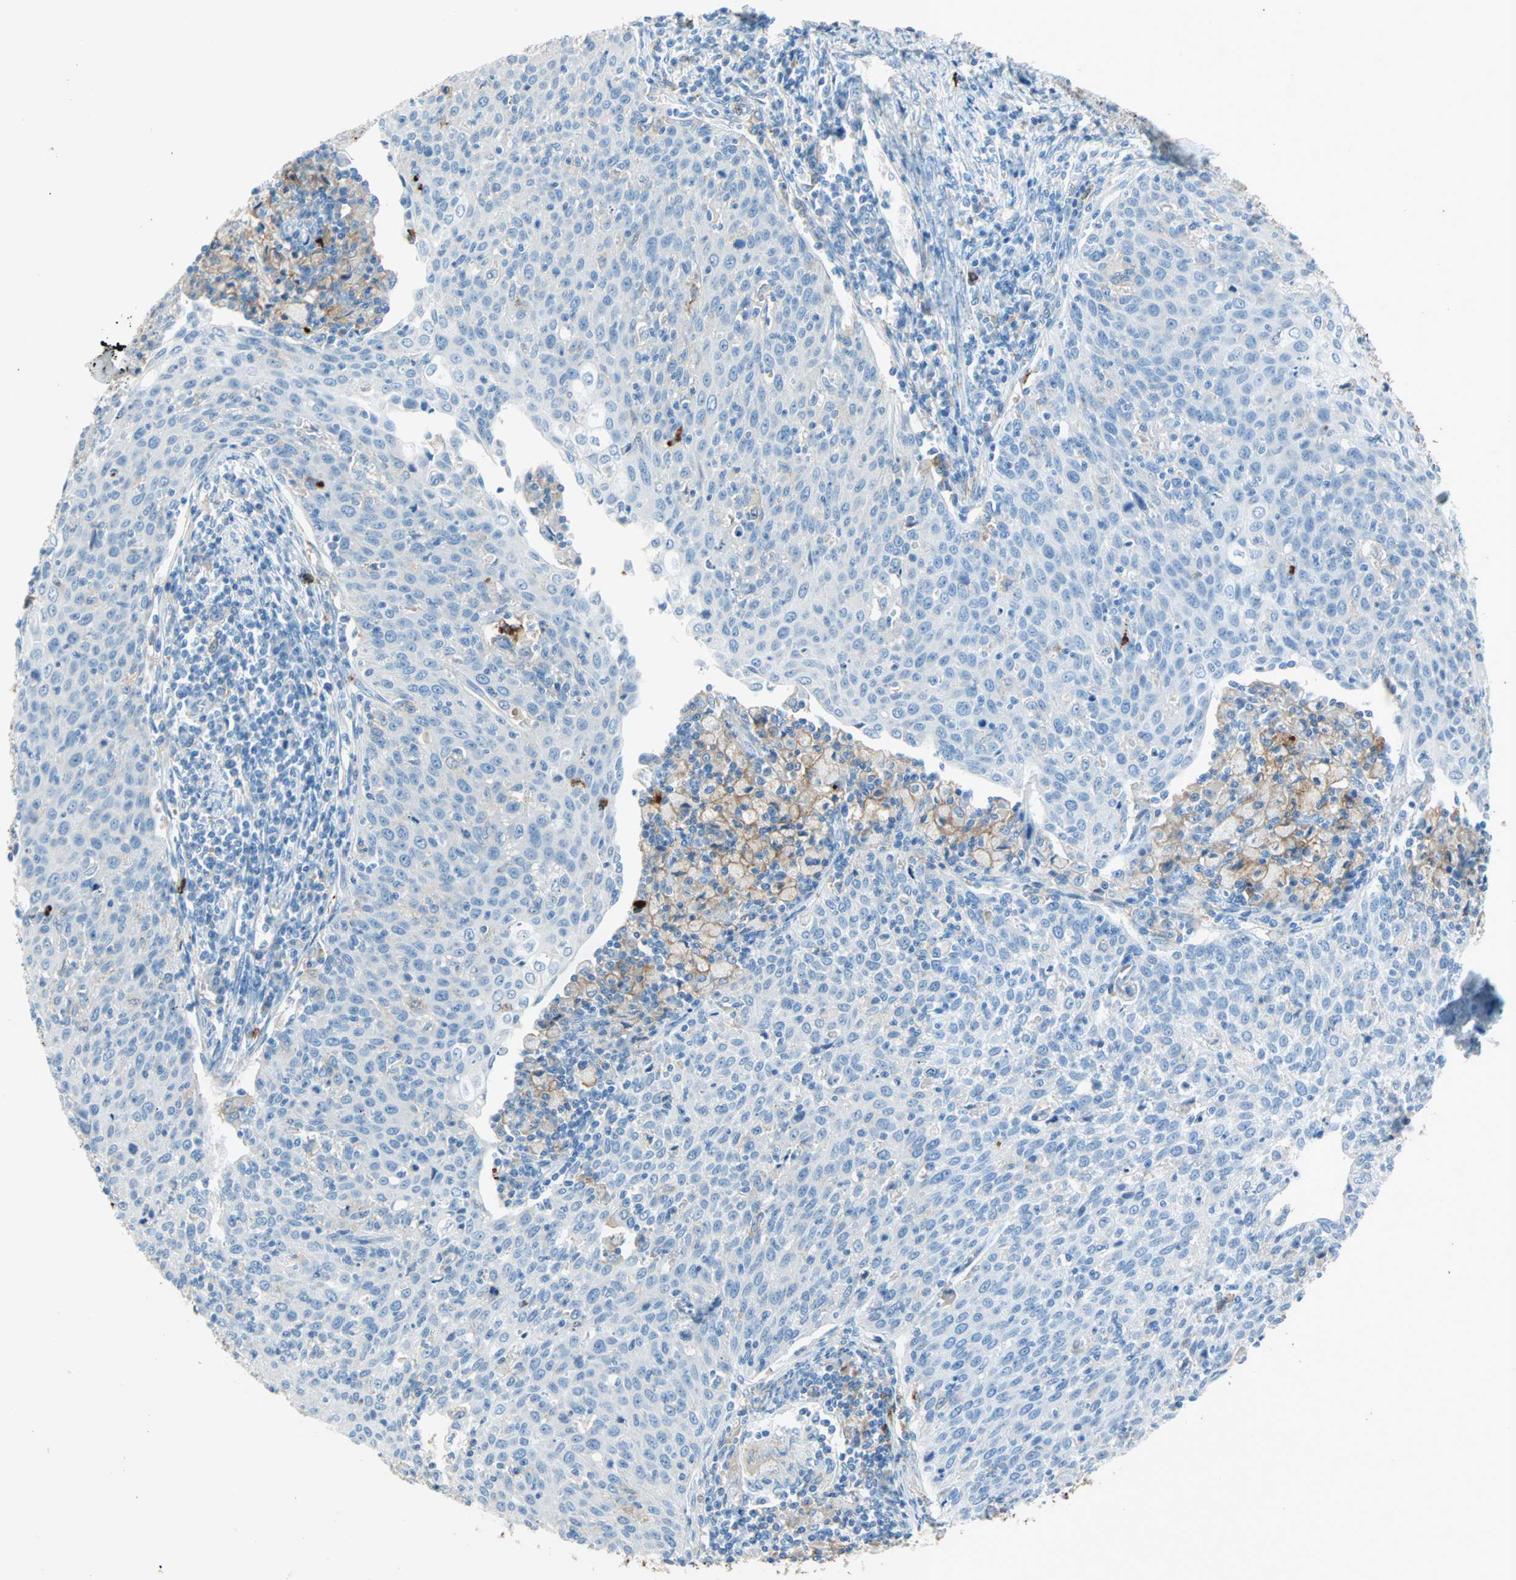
{"staining": {"intensity": "weak", "quantity": "<25%", "location": "cytoplasmic/membranous"}, "tissue": "cervical cancer", "cell_type": "Tumor cells", "image_type": "cancer", "snomed": [{"axis": "morphology", "description": "Squamous cell carcinoma, NOS"}, {"axis": "topography", "description": "Cervix"}], "caption": "Immunohistochemistry photomicrograph of squamous cell carcinoma (cervical) stained for a protein (brown), which shows no staining in tumor cells.", "gene": "CLEC4A", "patient": {"sex": "female", "age": 38}}